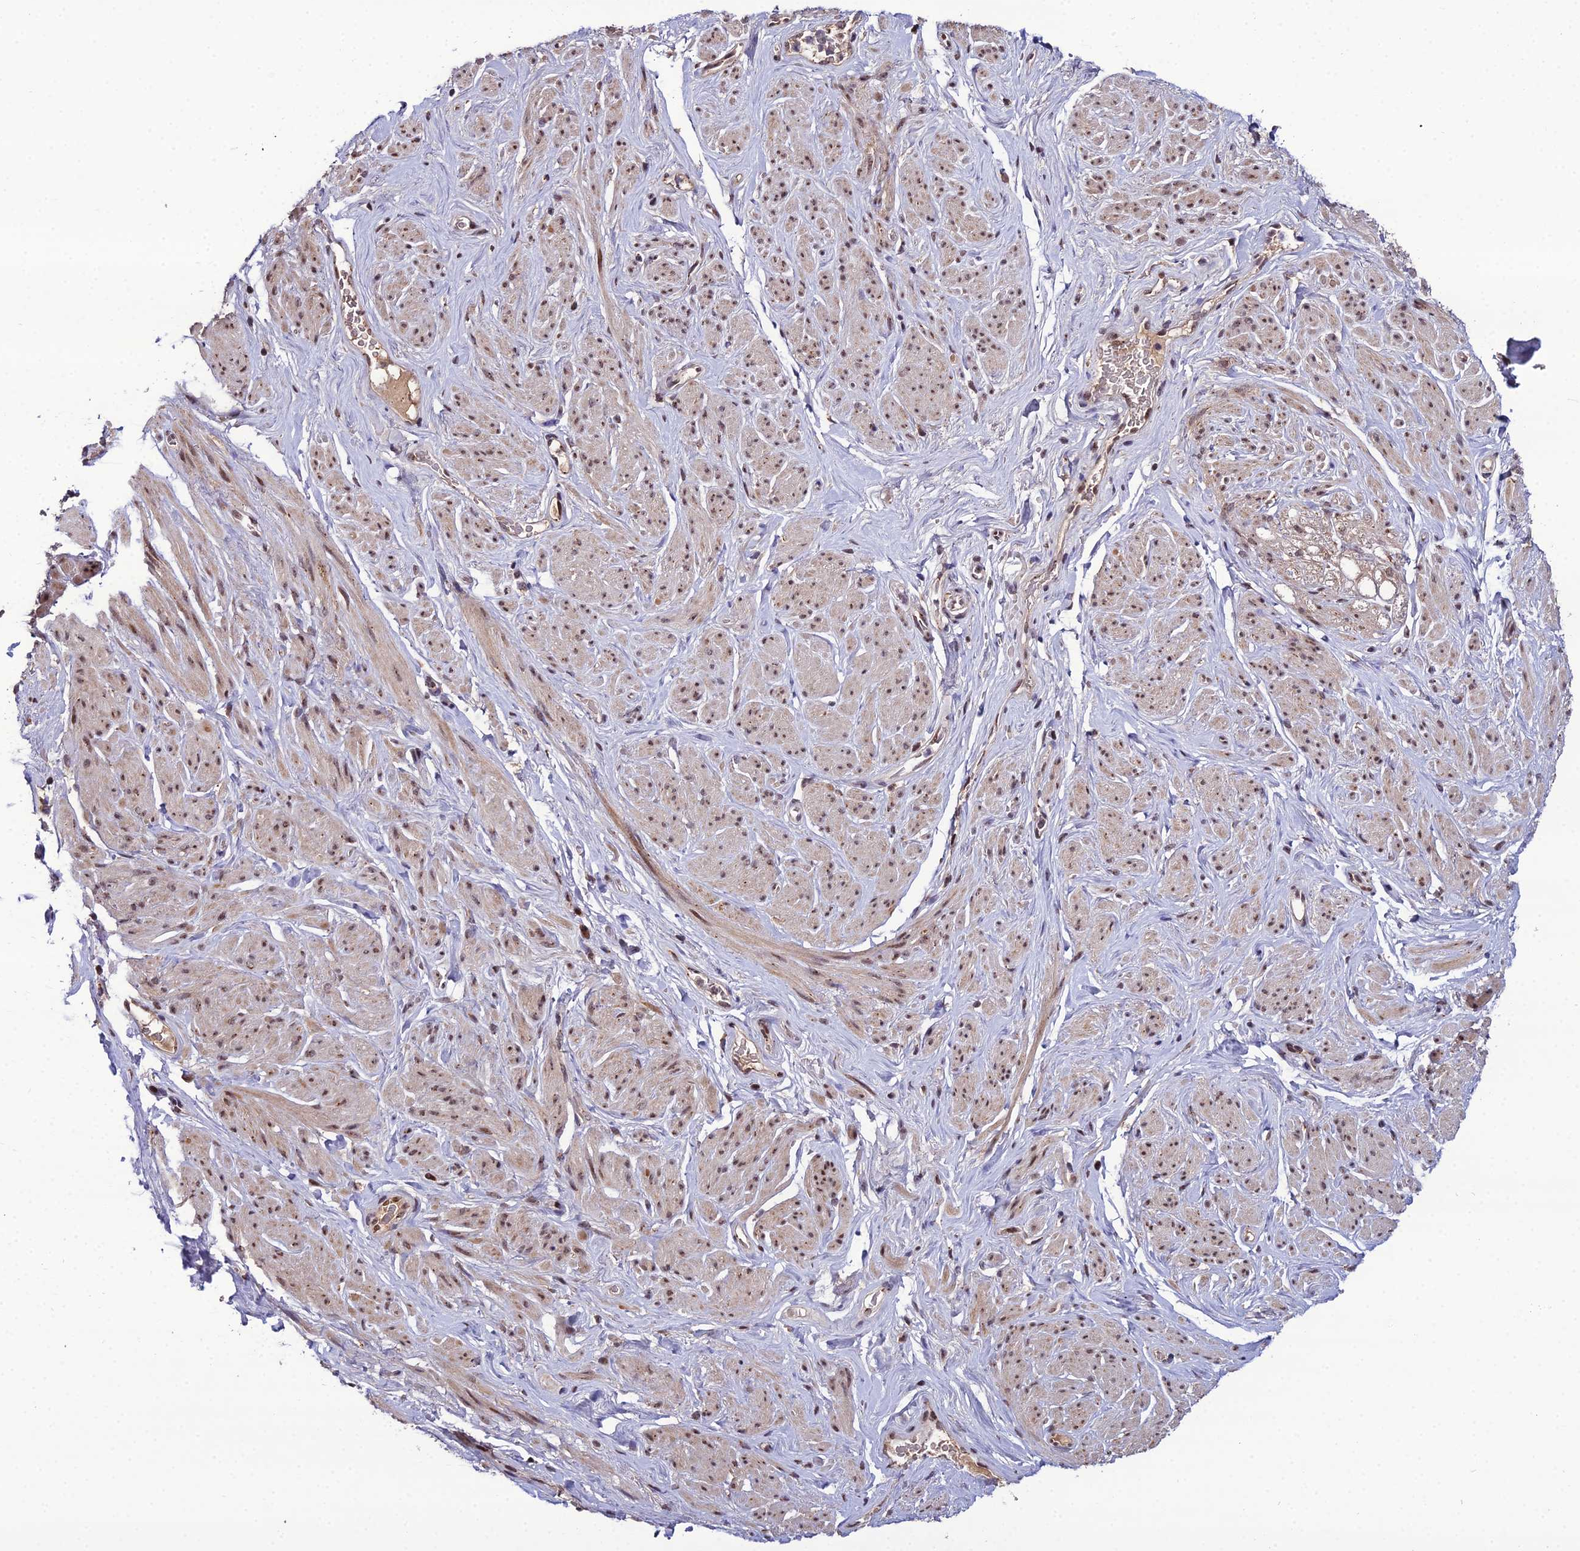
{"staining": {"intensity": "weak", "quantity": "25%-75%", "location": "cytoplasmic/membranous,nuclear"}, "tissue": "smooth muscle", "cell_type": "Smooth muscle cells", "image_type": "normal", "snomed": [{"axis": "morphology", "description": "Normal tissue, NOS"}, {"axis": "topography", "description": "Smooth muscle"}, {"axis": "topography", "description": "Peripheral nerve tissue"}], "caption": "Protein expression analysis of unremarkable smooth muscle demonstrates weak cytoplasmic/membranous,nuclear expression in about 25%-75% of smooth muscle cells. The protein is shown in brown color, while the nuclei are stained blue.", "gene": "ARL2", "patient": {"sex": "male", "age": 69}}